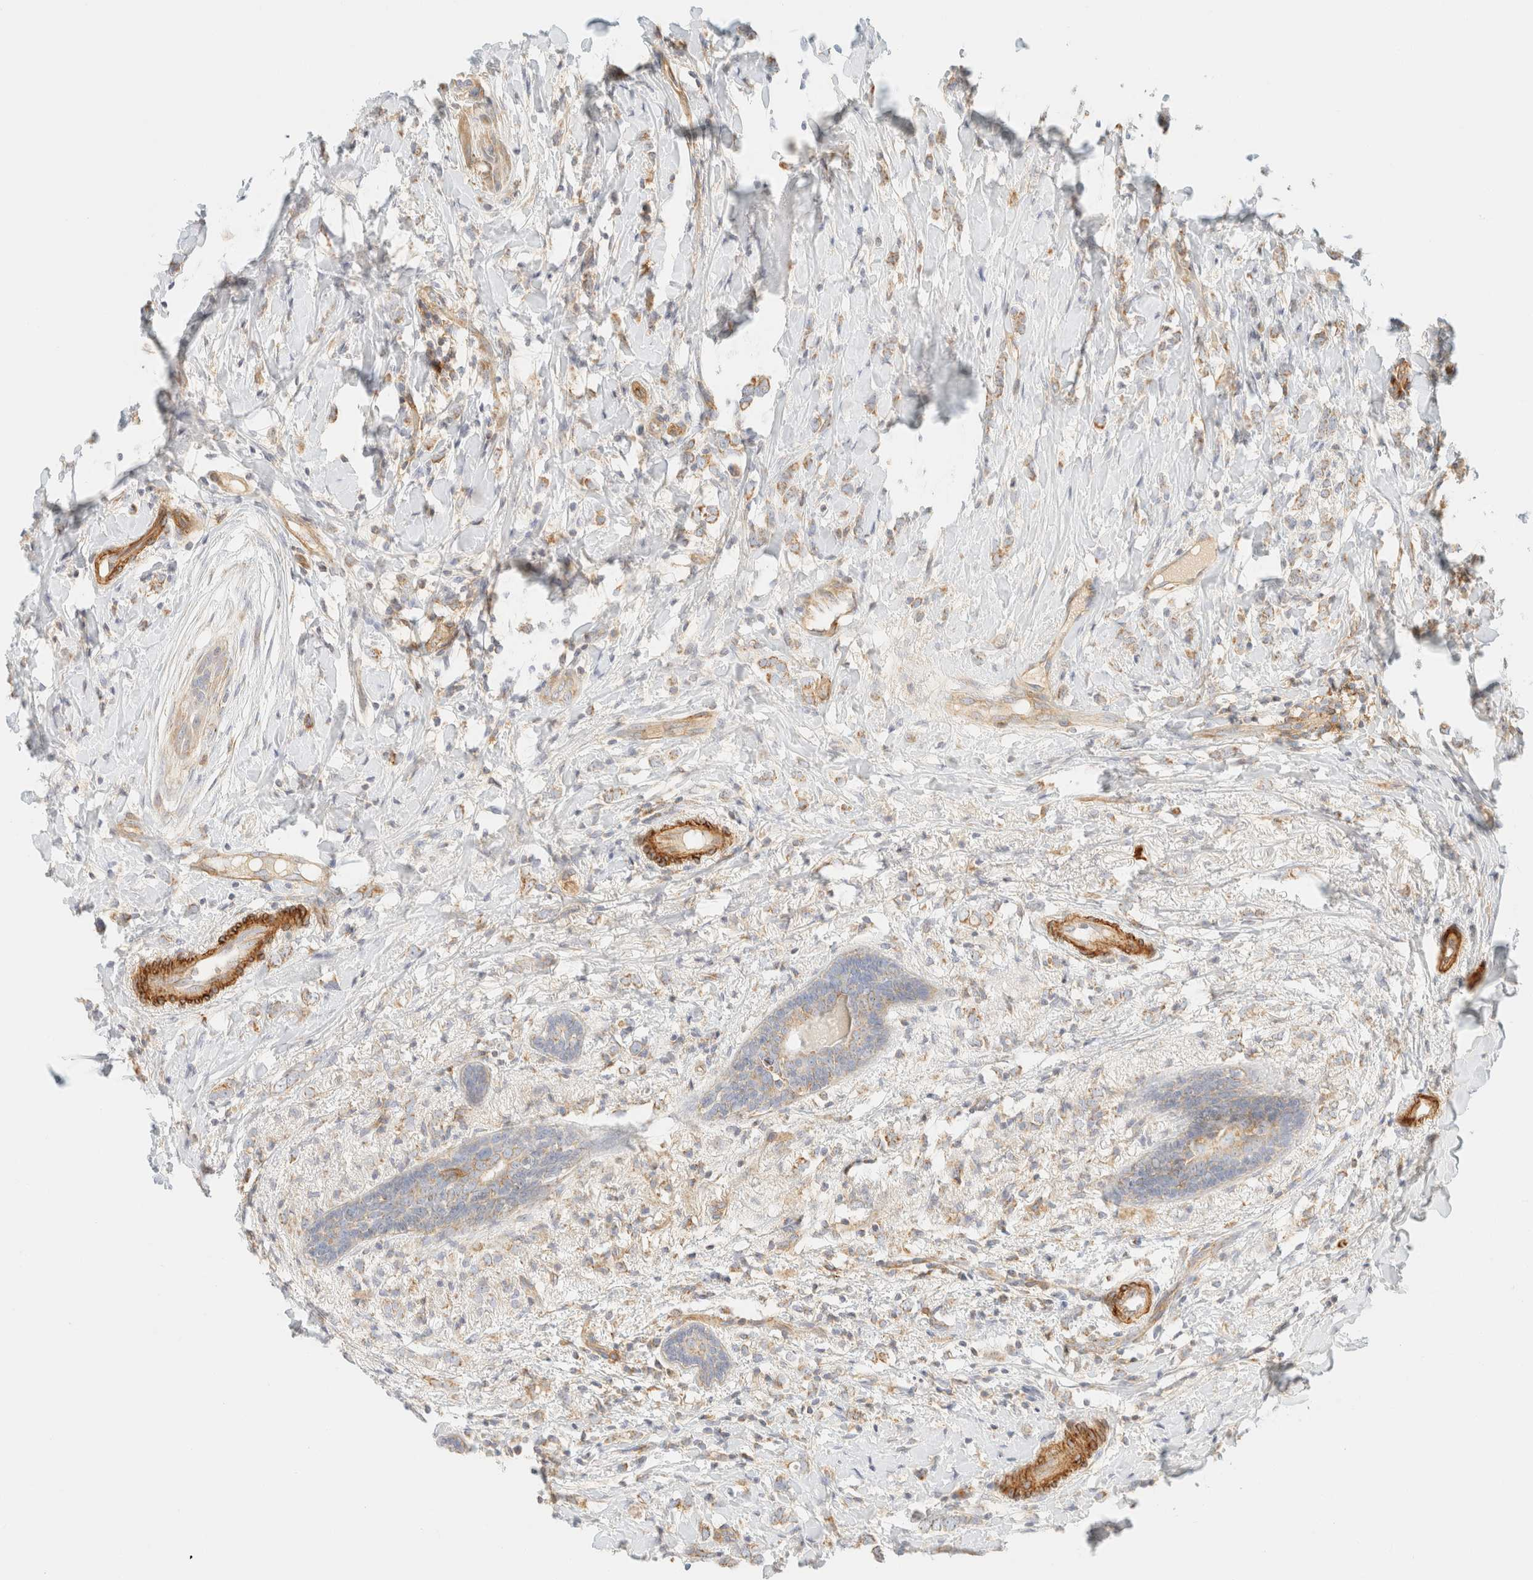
{"staining": {"intensity": "weak", "quantity": "25%-75%", "location": "cytoplasmic/membranous"}, "tissue": "breast cancer", "cell_type": "Tumor cells", "image_type": "cancer", "snomed": [{"axis": "morphology", "description": "Normal tissue, NOS"}, {"axis": "morphology", "description": "Lobular carcinoma"}, {"axis": "topography", "description": "Breast"}], "caption": "Protein expression analysis of breast cancer (lobular carcinoma) demonstrates weak cytoplasmic/membranous positivity in about 25%-75% of tumor cells.", "gene": "MRM3", "patient": {"sex": "female", "age": 47}}